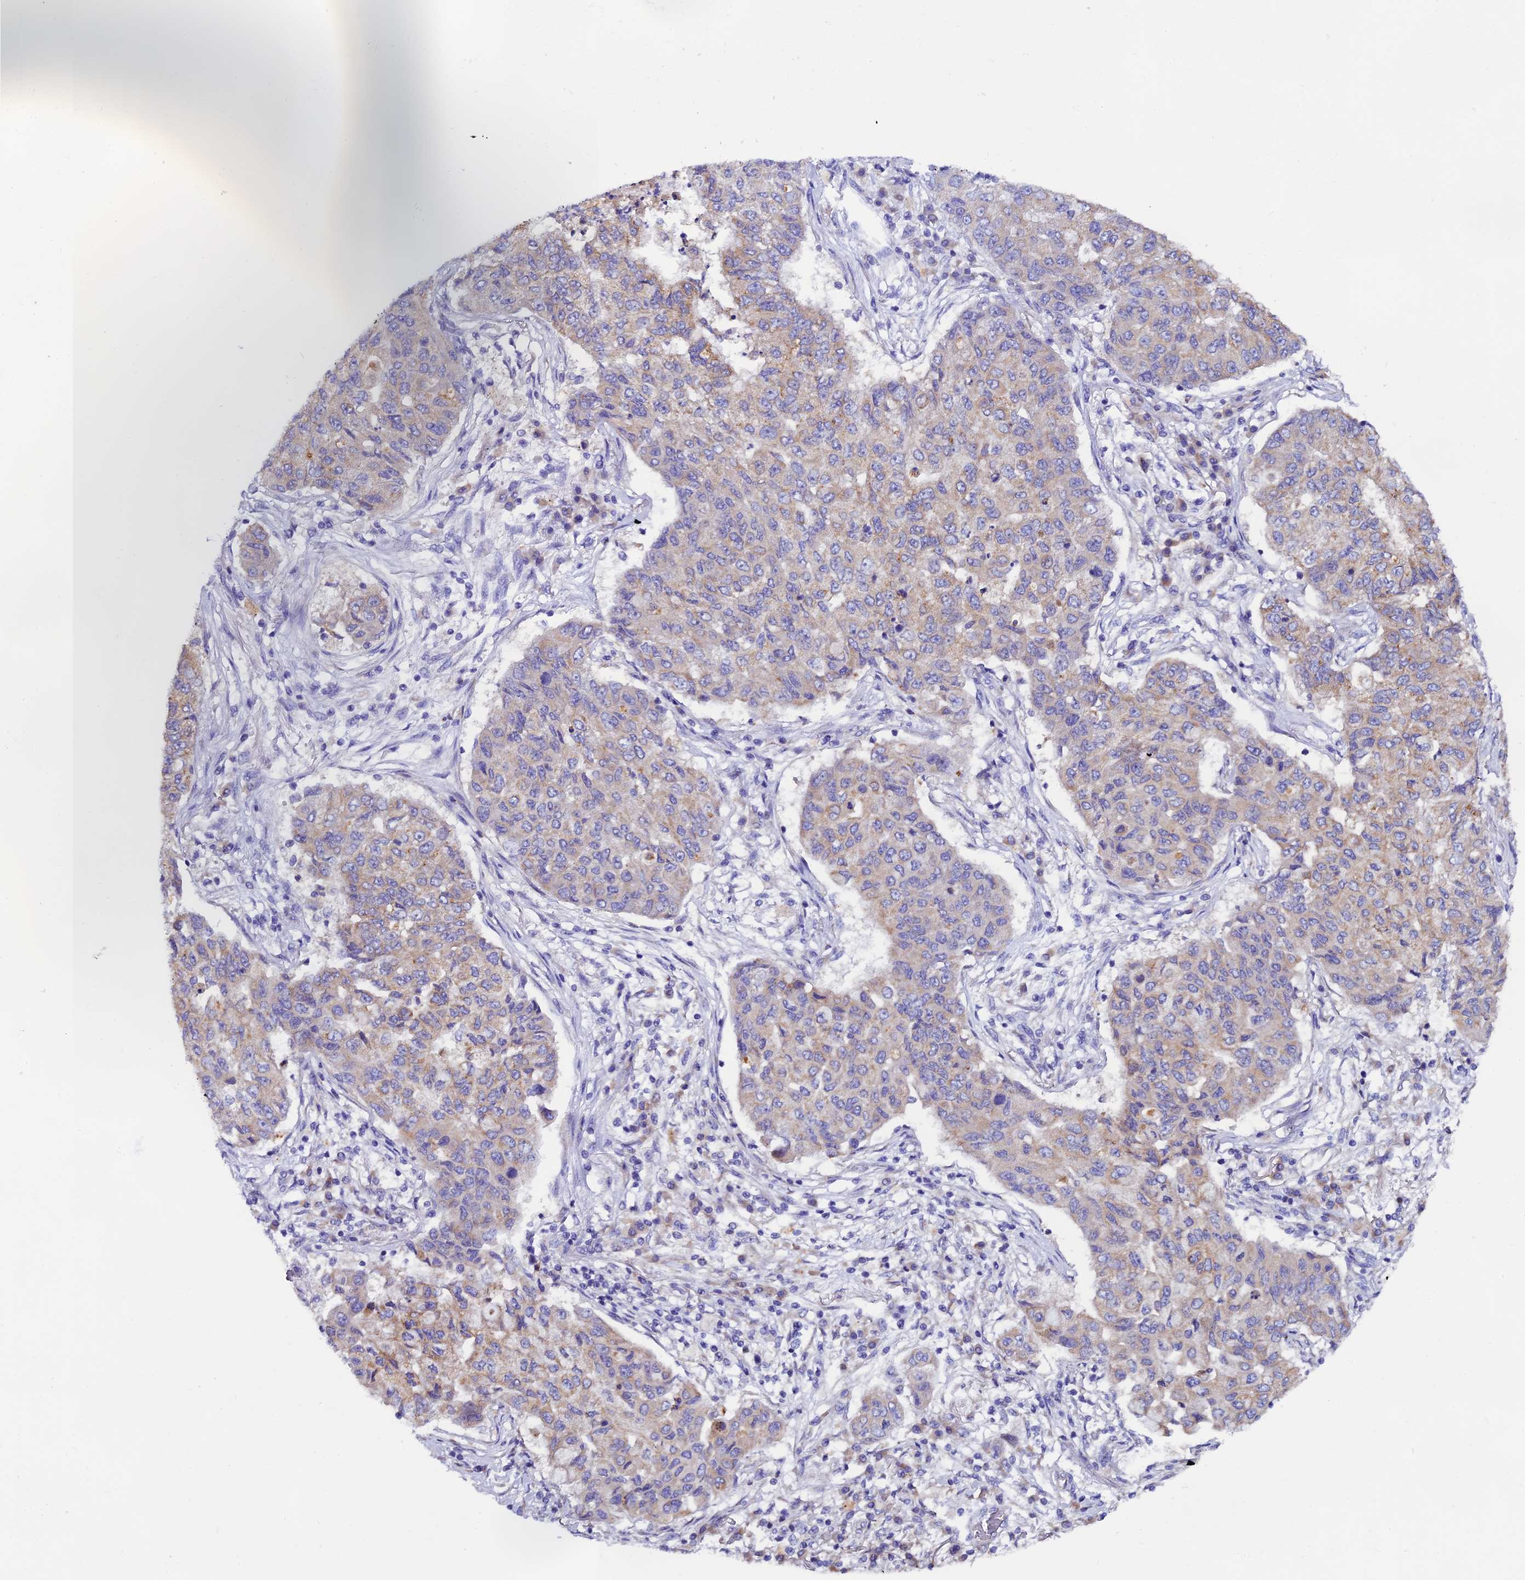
{"staining": {"intensity": "moderate", "quantity": "25%-75%", "location": "cytoplasmic/membranous"}, "tissue": "lung cancer", "cell_type": "Tumor cells", "image_type": "cancer", "snomed": [{"axis": "morphology", "description": "Squamous cell carcinoma, NOS"}, {"axis": "topography", "description": "Lung"}], "caption": "This histopathology image exhibits immunohistochemistry staining of human lung cancer, with medium moderate cytoplasmic/membranous expression in about 25%-75% of tumor cells.", "gene": "COMTD1", "patient": {"sex": "male", "age": 74}}